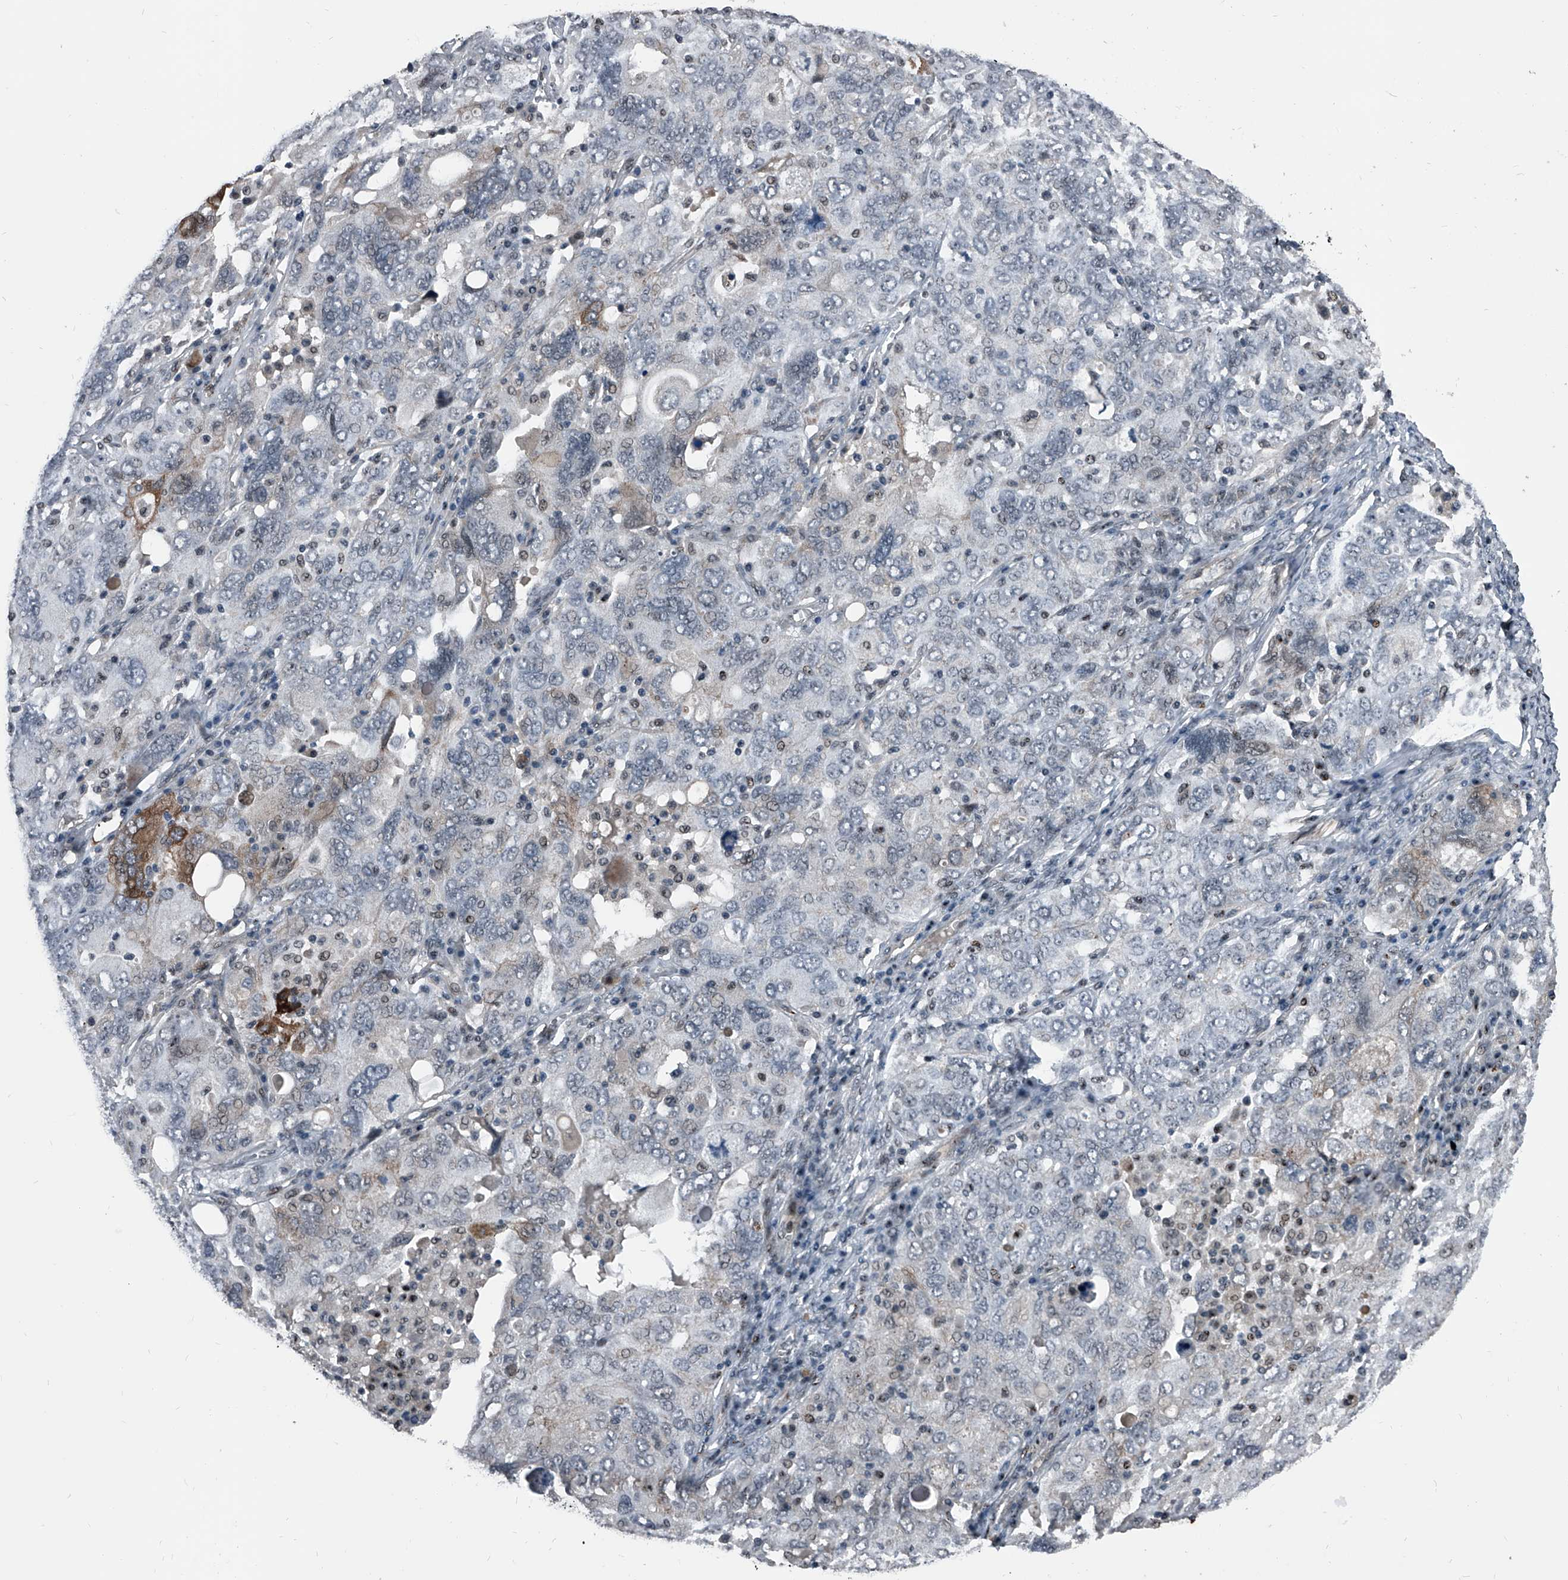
{"staining": {"intensity": "negative", "quantity": "none", "location": "none"}, "tissue": "ovarian cancer", "cell_type": "Tumor cells", "image_type": "cancer", "snomed": [{"axis": "morphology", "description": "Carcinoma, endometroid"}, {"axis": "topography", "description": "Ovary"}], "caption": "This is an IHC micrograph of human ovarian cancer. There is no positivity in tumor cells.", "gene": "MEN1", "patient": {"sex": "female", "age": 62}}